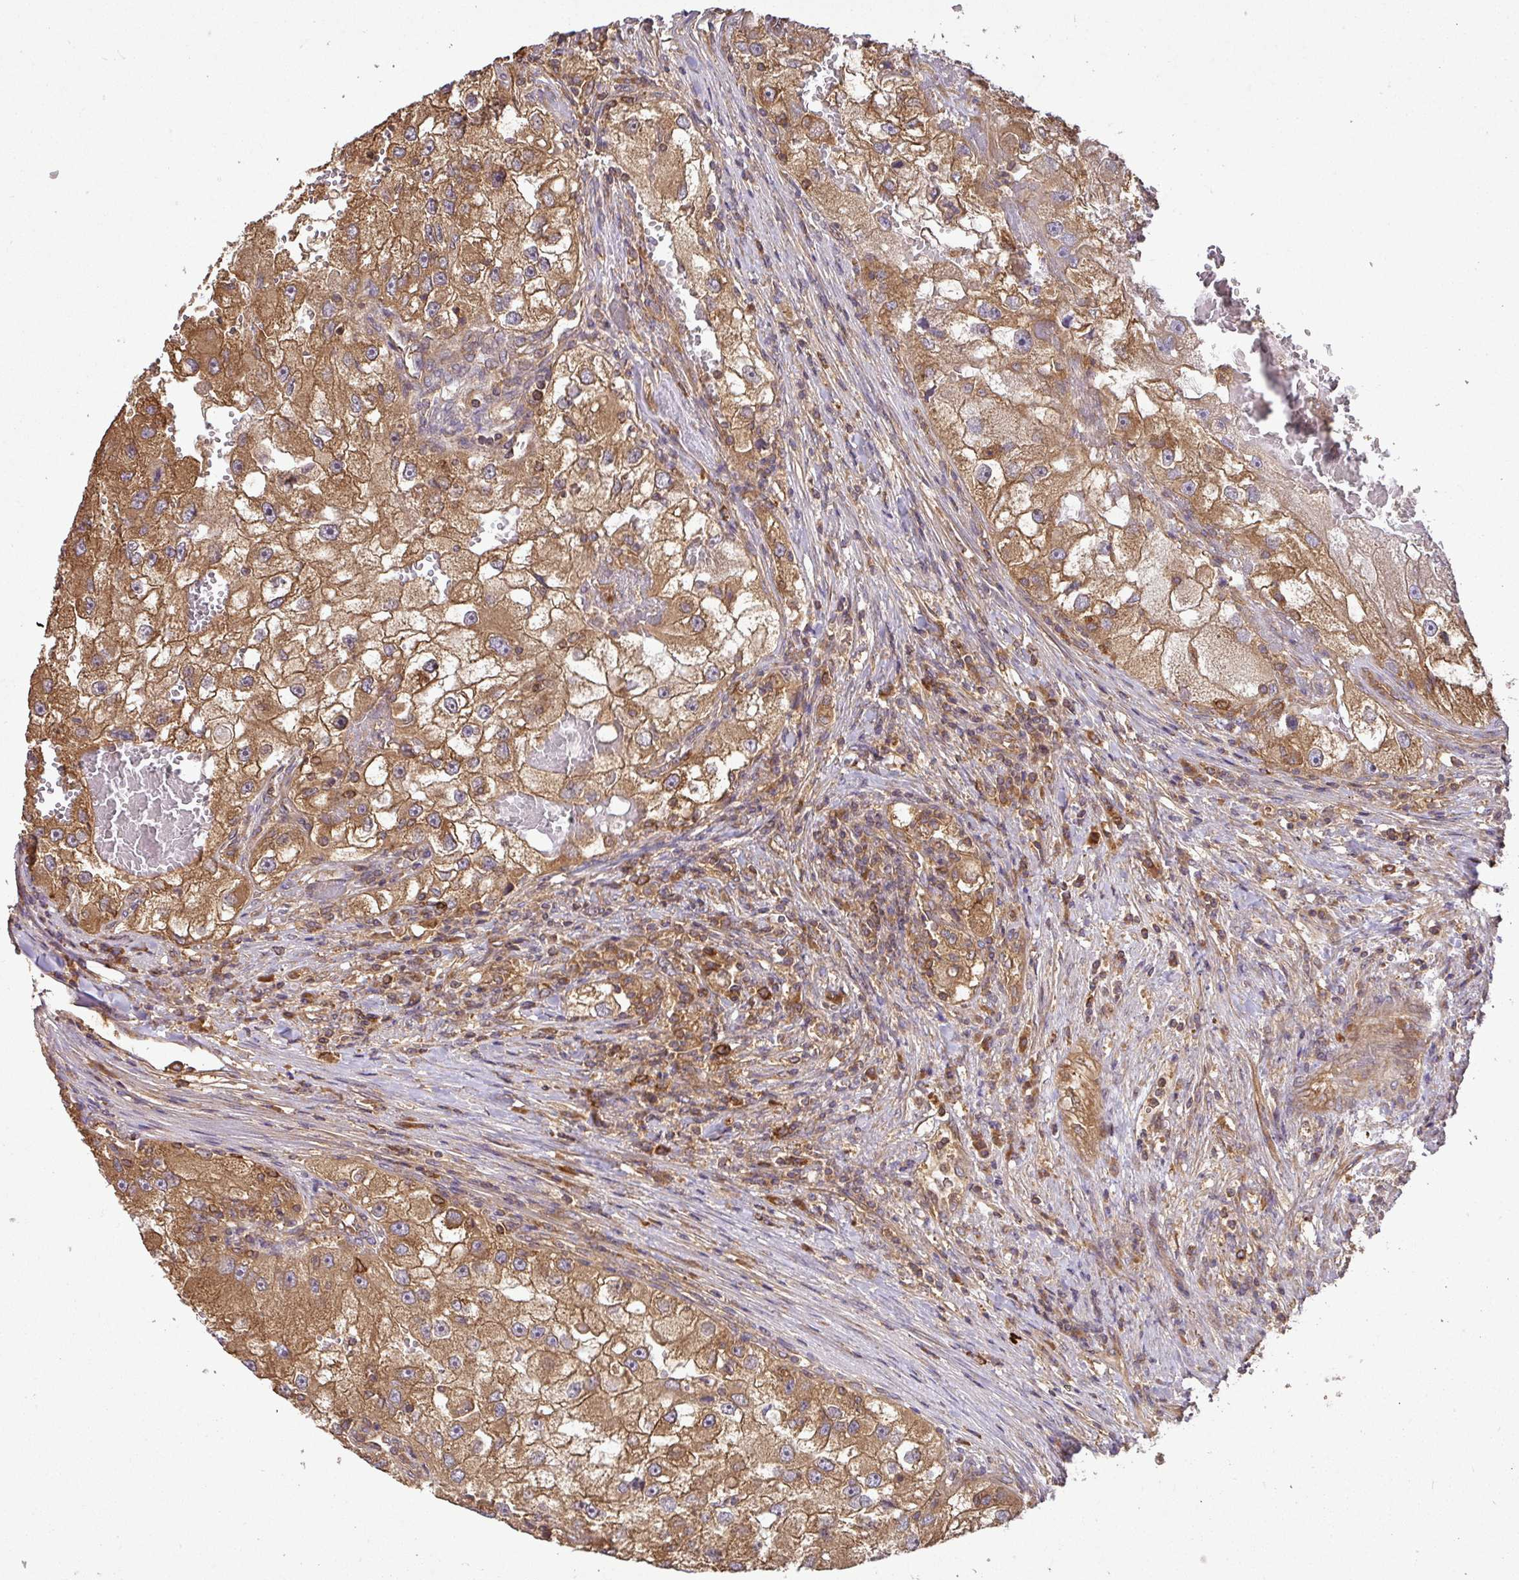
{"staining": {"intensity": "moderate", "quantity": ">75%", "location": "cytoplasmic/membranous"}, "tissue": "renal cancer", "cell_type": "Tumor cells", "image_type": "cancer", "snomed": [{"axis": "morphology", "description": "Adenocarcinoma, NOS"}, {"axis": "topography", "description": "Kidney"}], "caption": "This photomicrograph shows IHC staining of human adenocarcinoma (renal), with medium moderate cytoplasmic/membranous expression in about >75% of tumor cells.", "gene": "GSPT1", "patient": {"sex": "male", "age": 63}}